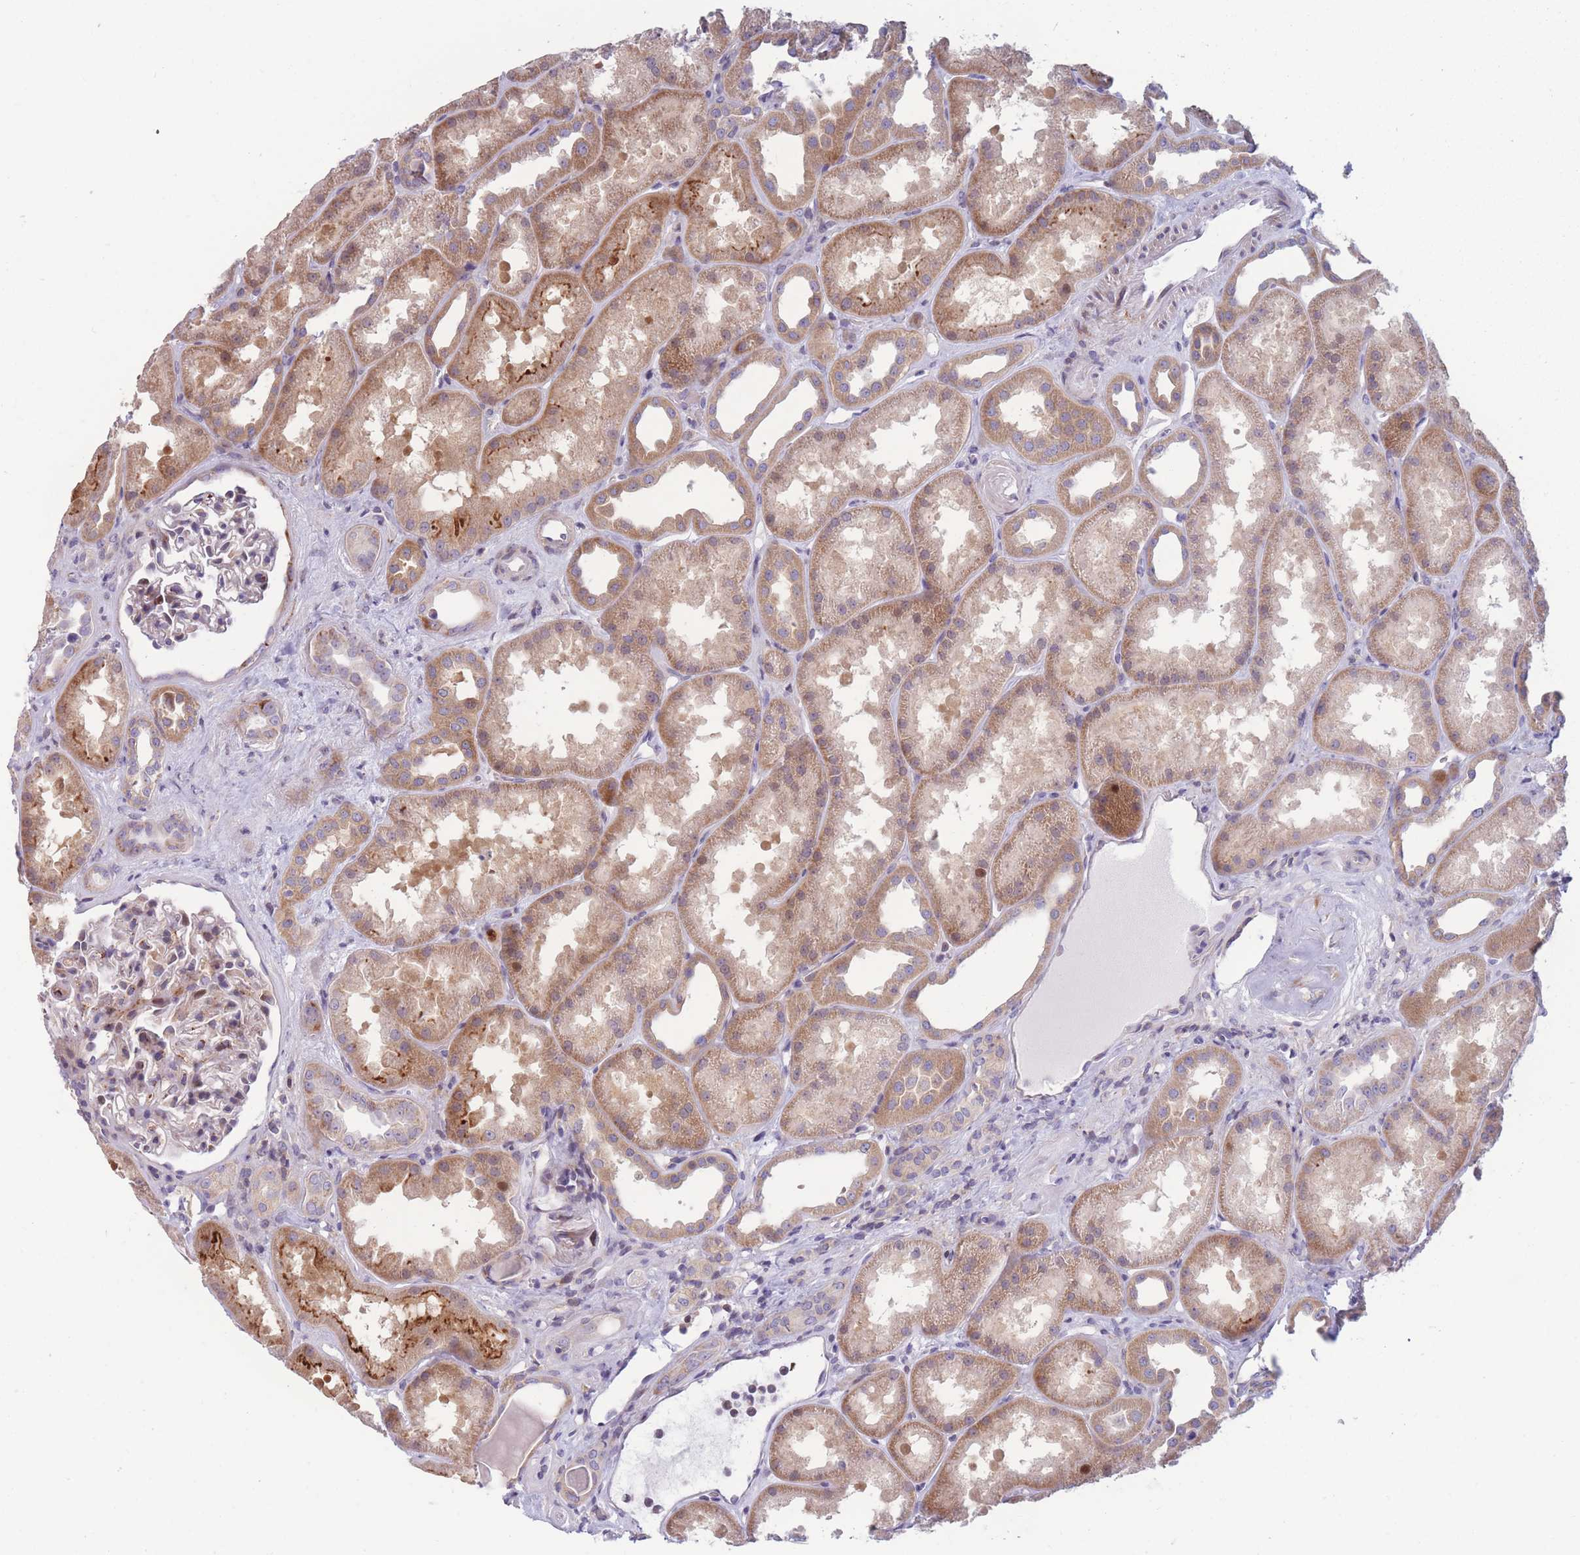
{"staining": {"intensity": "negative", "quantity": "none", "location": "none"}, "tissue": "kidney", "cell_type": "Cells in glomeruli", "image_type": "normal", "snomed": [{"axis": "morphology", "description": "Normal tissue, NOS"}, {"axis": "topography", "description": "Kidney"}], "caption": "DAB (3,3'-diaminobenzidine) immunohistochemical staining of normal kidney reveals no significant staining in cells in glomeruli.", "gene": "PDE4A", "patient": {"sex": "male", "age": 61}}